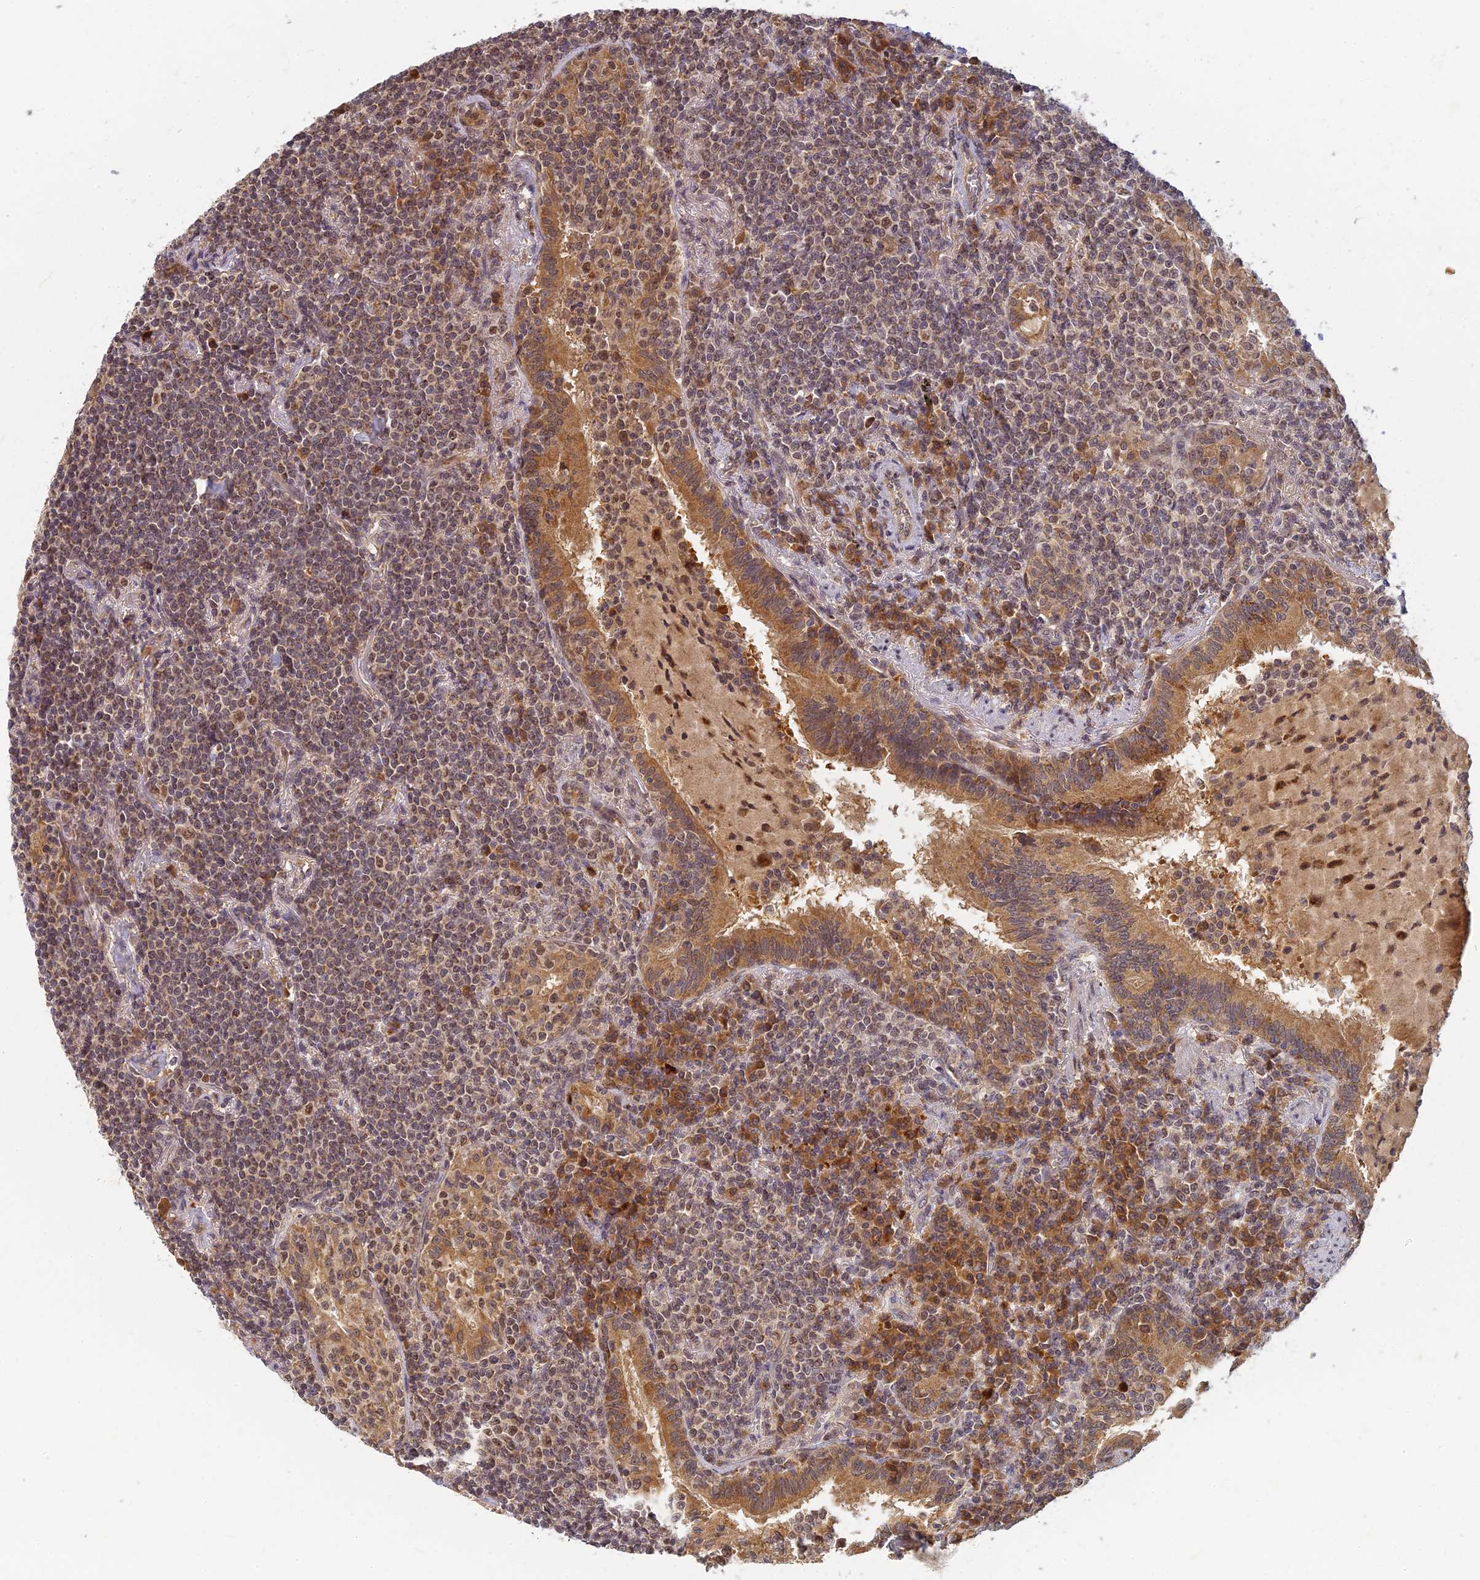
{"staining": {"intensity": "weak", "quantity": ">75%", "location": "cytoplasmic/membranous"}, "tissue": "lymphoma", "cell_type": "Tumor cells", "image_type": "cancer", "snomed": [{"axis": "morphology", "description": "Malignant lymphoma, non-Hodgkin's type, Low grade"}, {"axis": "topography", "description": "Lung"}], "caption": "High-power microscopy captured an IHC image of lymphoma, revealing weak cytoplasmic/membranous staining in approximately >75% of tumor cells.", "gene": "RGL3", "patient": {"sex": "female", "age": 71}}